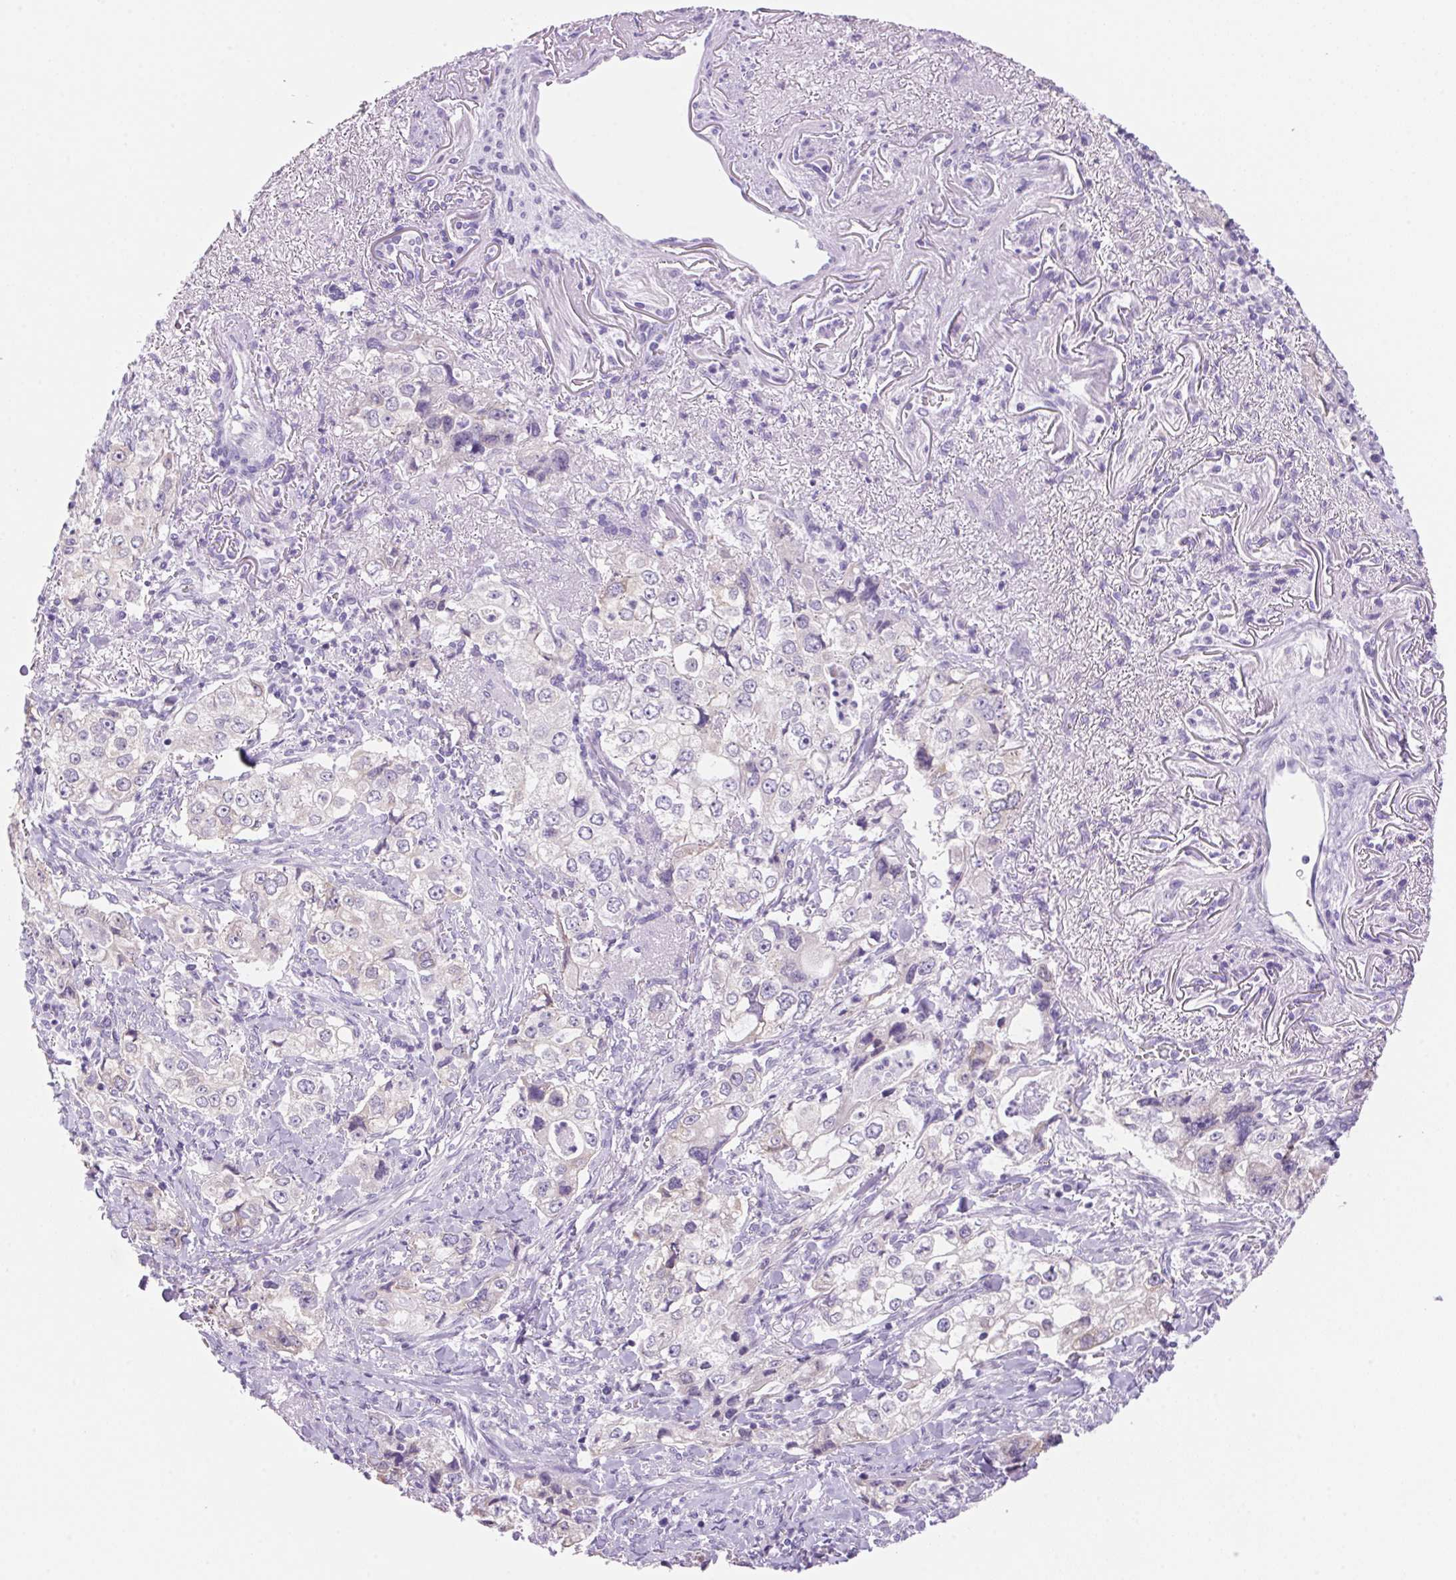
{"staining": {"intensity": "negative", "quantity": "none", "location": "none"}, "tissue": "stomach cancer", "cell_type": "Tumor cells", "image_type": "cancer", "snomed": [{"axis": "morphology", "description": "Adenocarcinoma, NOS"}, {"axis": "topography", "description": "Stomach, upper"}], "caption": "This is an immunohistochemistry (IHC) micrograph of stomach cancer. There is no expression in tumor cells.", "gene": "DHCR24", "patient": {"sex": "male", "age": 75}}